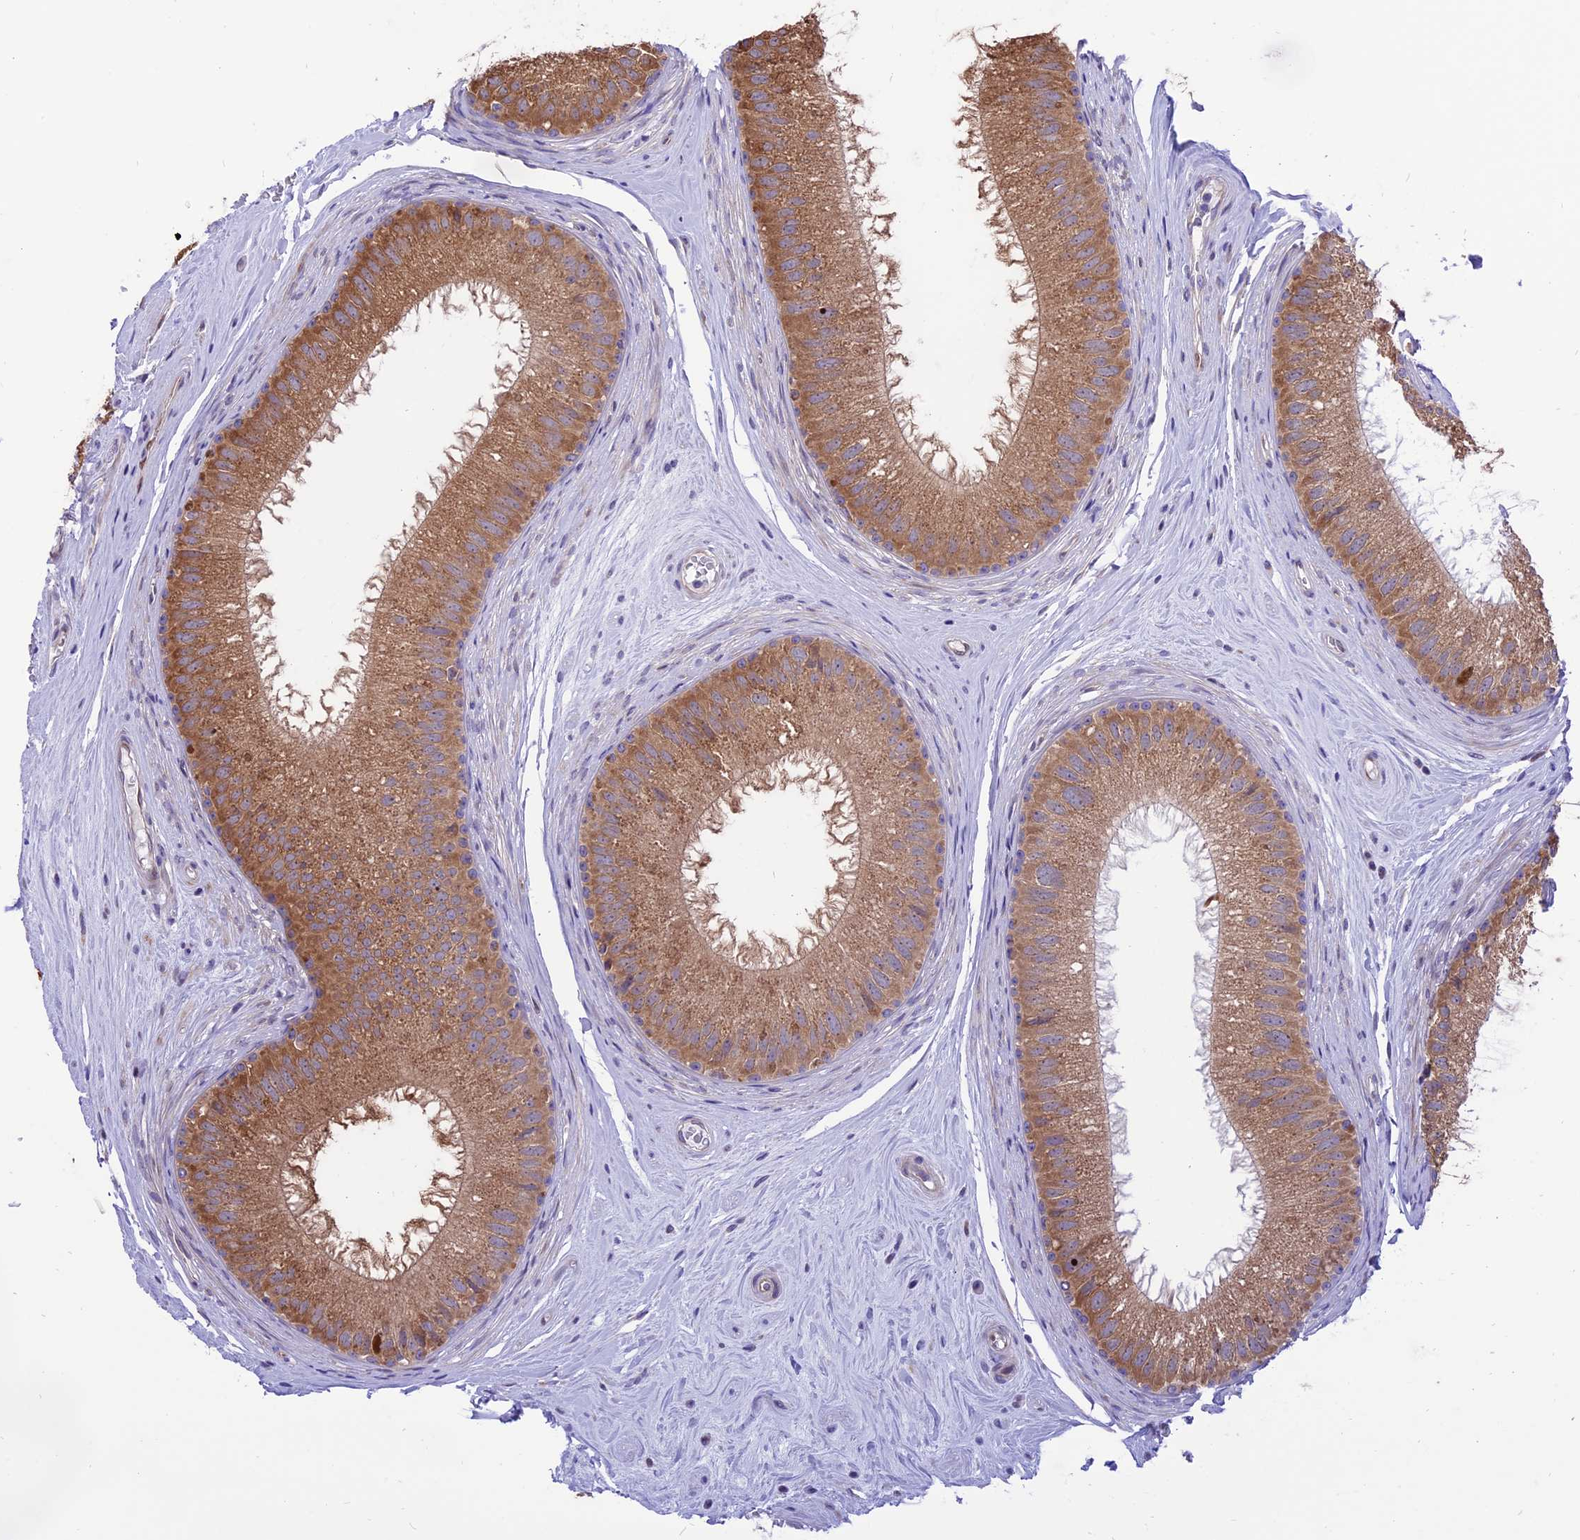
{"staining": {"intensity": "strong", "quantity": ">75%", "location": "cytoplasmic/membranous"}, "tissue": "epididymis", "cell_type": "Glandular cells", "image_type": "normal", "snomed": [{"axis": "morphology", "description": "Normal tissue, NOS"}, {"axis": "topography", "description": "Epididymis"}], "caption": "Immunohistochemistry (DAB (3,3'-diaminobenzidine)) staining of unremarkable human epididymis exhibits strong cytoplasmic/membranous protein positivity in approximately >75% of glandular cells. Nuclei are stained in blue.", "gene": "ARMCX6", "patient": {"sex": "male", "age": 33}}